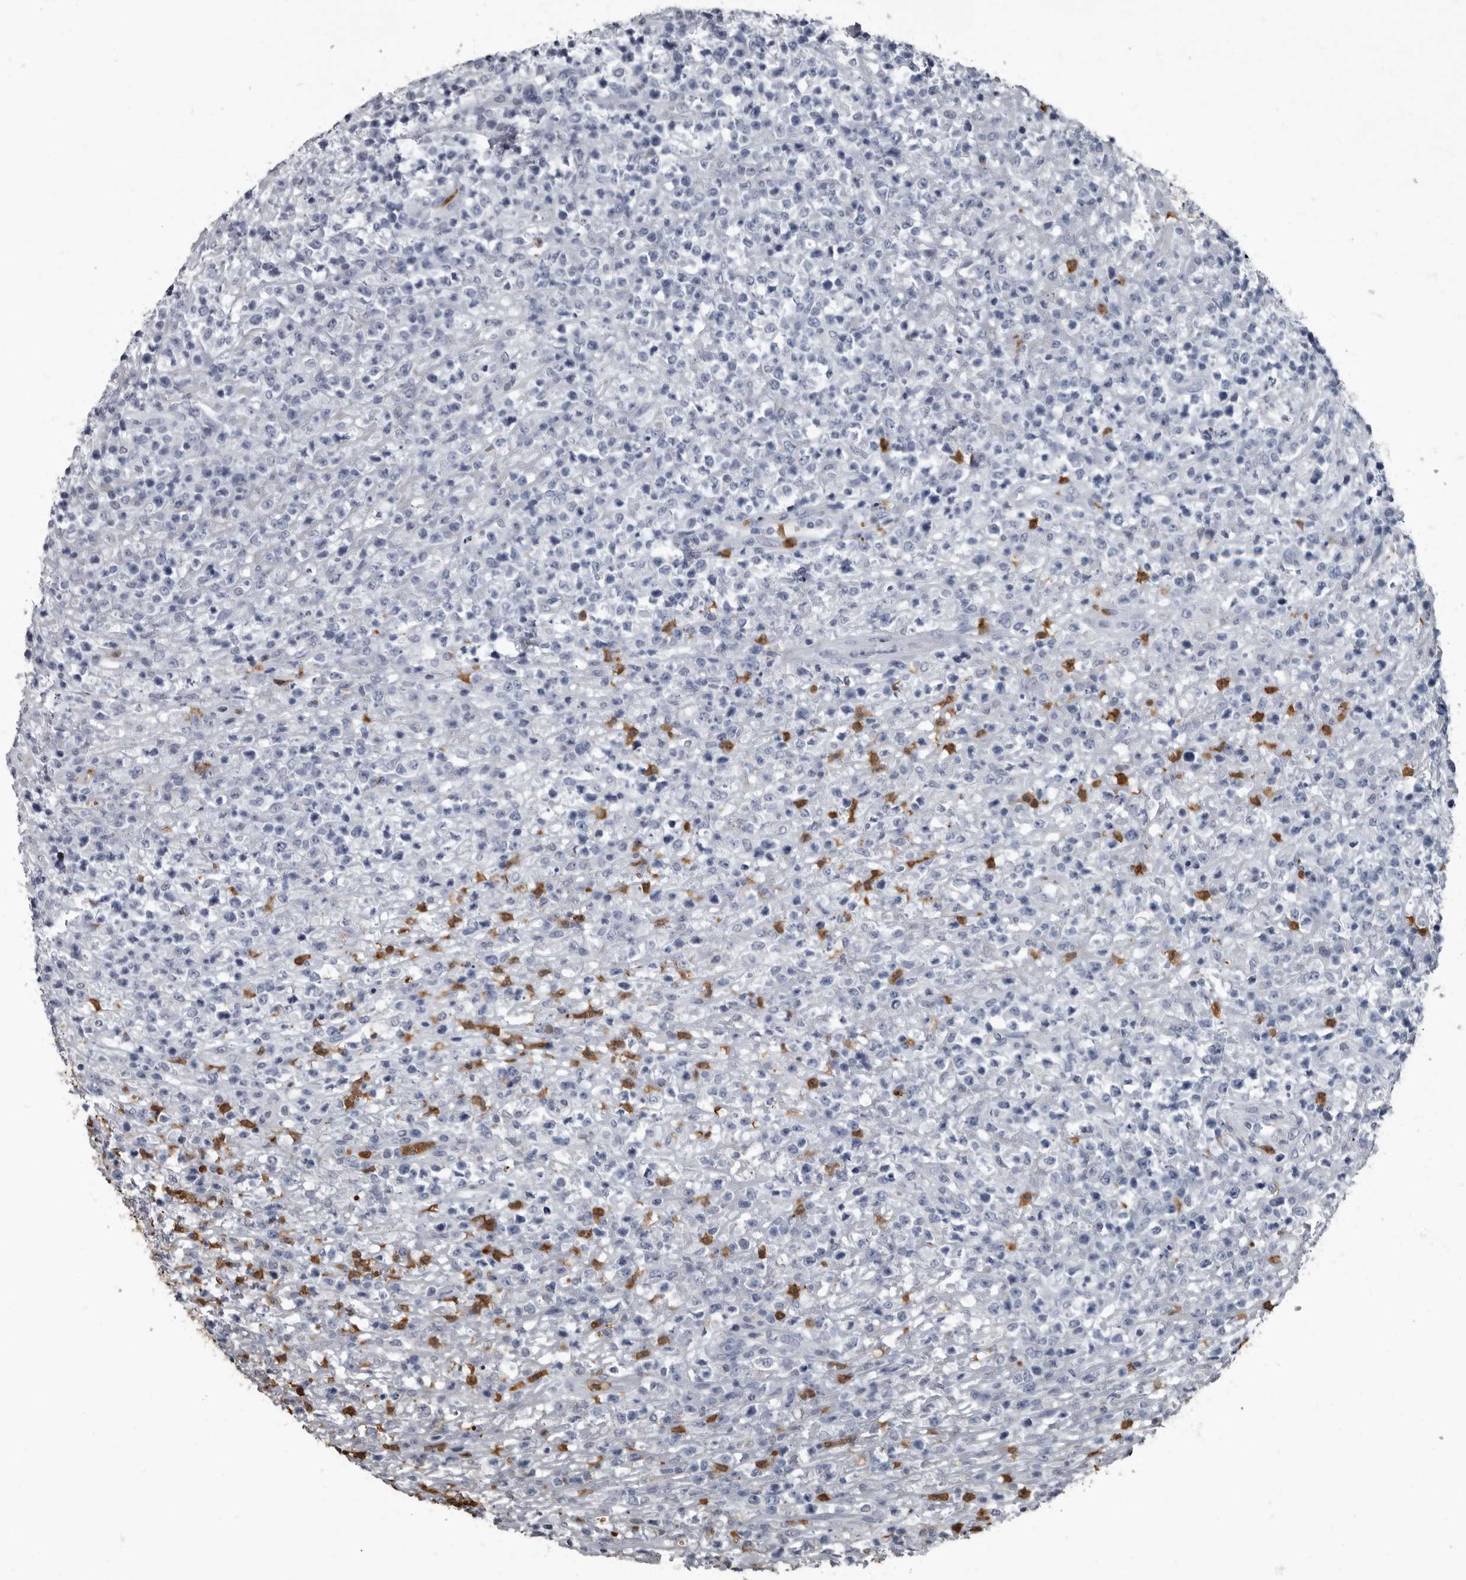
{"staining": {"intensity": "negative", "quantity": "none", "location": "none"}, "tissue": "lymphoma", "cell_type": "Tumor cells", "image_type": "cancer", "snomed": [{"axis": "morphology", "description": "Malignant lymphoma, non-Hodgkin's type, High grade"}, {"axis": "topography", "description": "Colon"}], "caption": "Immunohistochemical staining of lymphoma displays no significant staining in tumor cells.", "gene": "TPD52L1", "patient": {"sex": "female", "age": 53}}